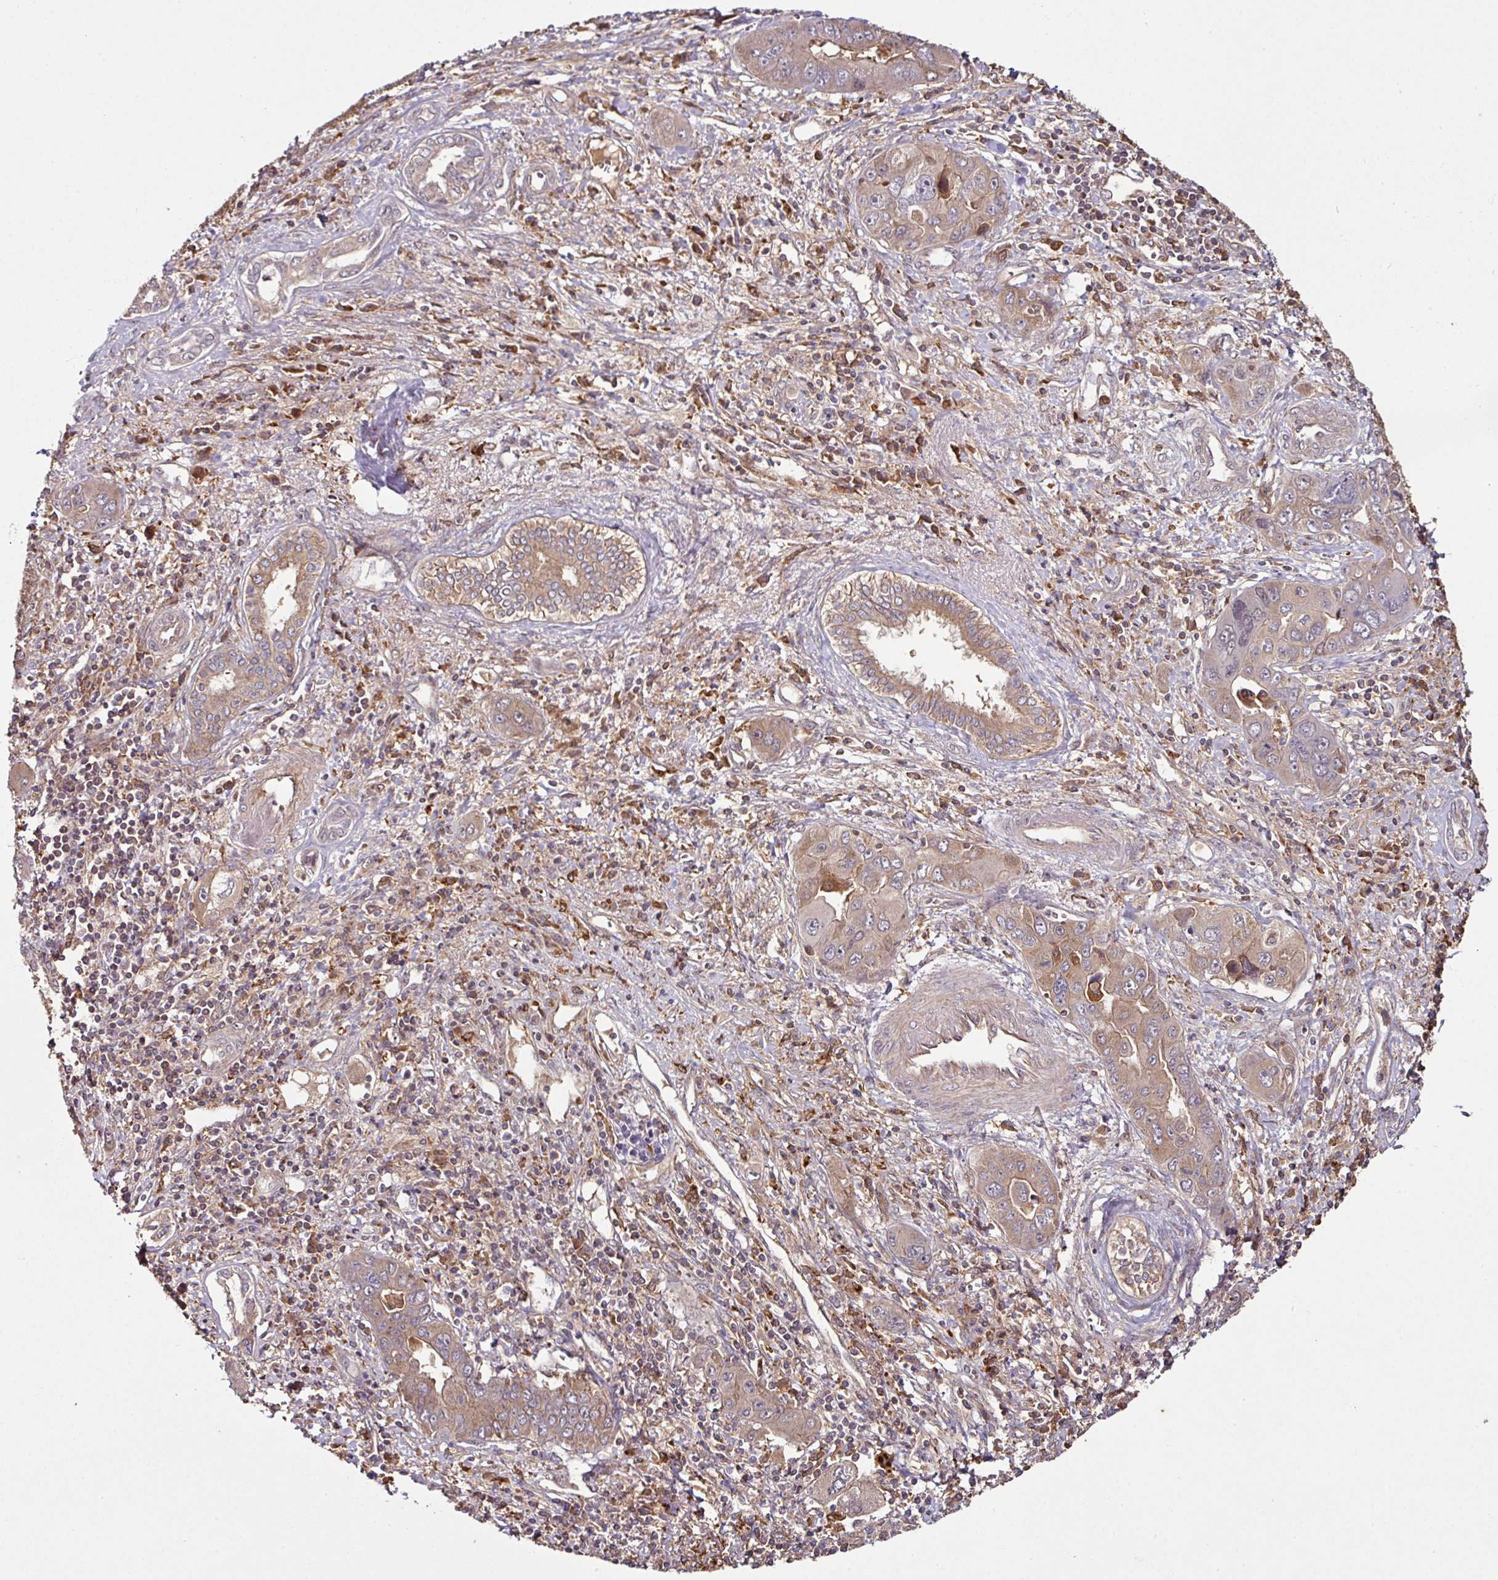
{"staining": {"intensity": "moderate", "quantity": ">75%", "location": "cytoplasmic/membranous"}, "tissue": "liver cancer", "cell_type": "Tumor cells", "image_type": "cancer", "snomed": [{"axis": "morphology", "description": "Cholangiocarcinoma"}, {"axis": "topography", "description": "Liver"}], "caption": "Tumor cells demonstrate medium levels of moderate cytoplasmic/membranous staining in approximately >75% of cells in human liver cancer.", "gene": "GNPDA1", "patient": {"sex": "male", "age": 67}}